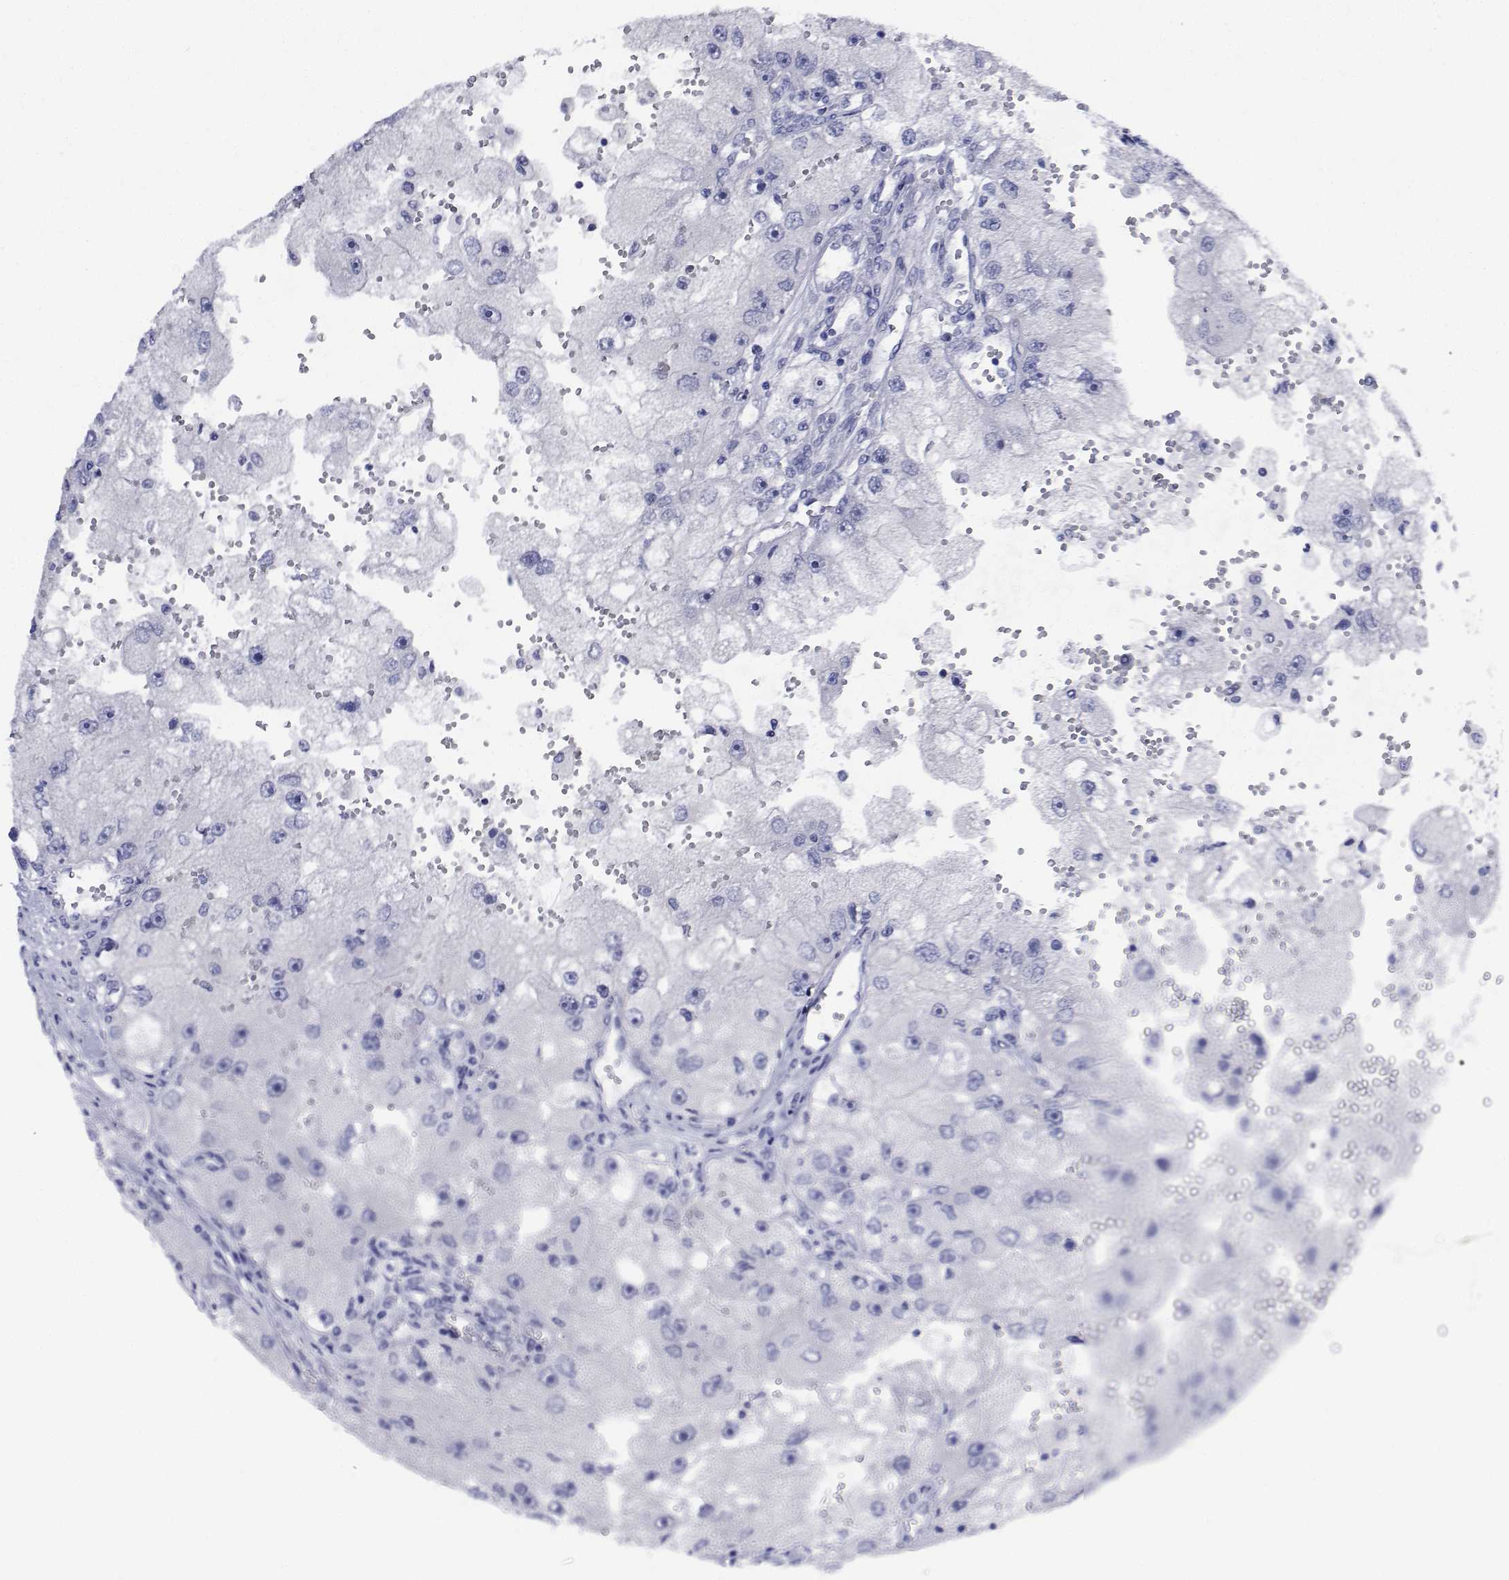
{"staining": {"intensity": "negative", "quantity": "none", "location": "none"}, "tissue": "renal cancer", "cell_type": "Tumor cells", "image_type": "cancer", "snomed": [{"axis": "morphology", "description": "Adenocarcinoma, NOS"}, {"axis": "topography", "description": "Kidney"}], "caption": "An IHC photomicrograph of adenocarcinoma (renal) is shown. There is no staining in tumor cells of adenocarcinoma (renal).", "gene": "PLXNA4", "patient": {"sex": "male", "age": 63}}